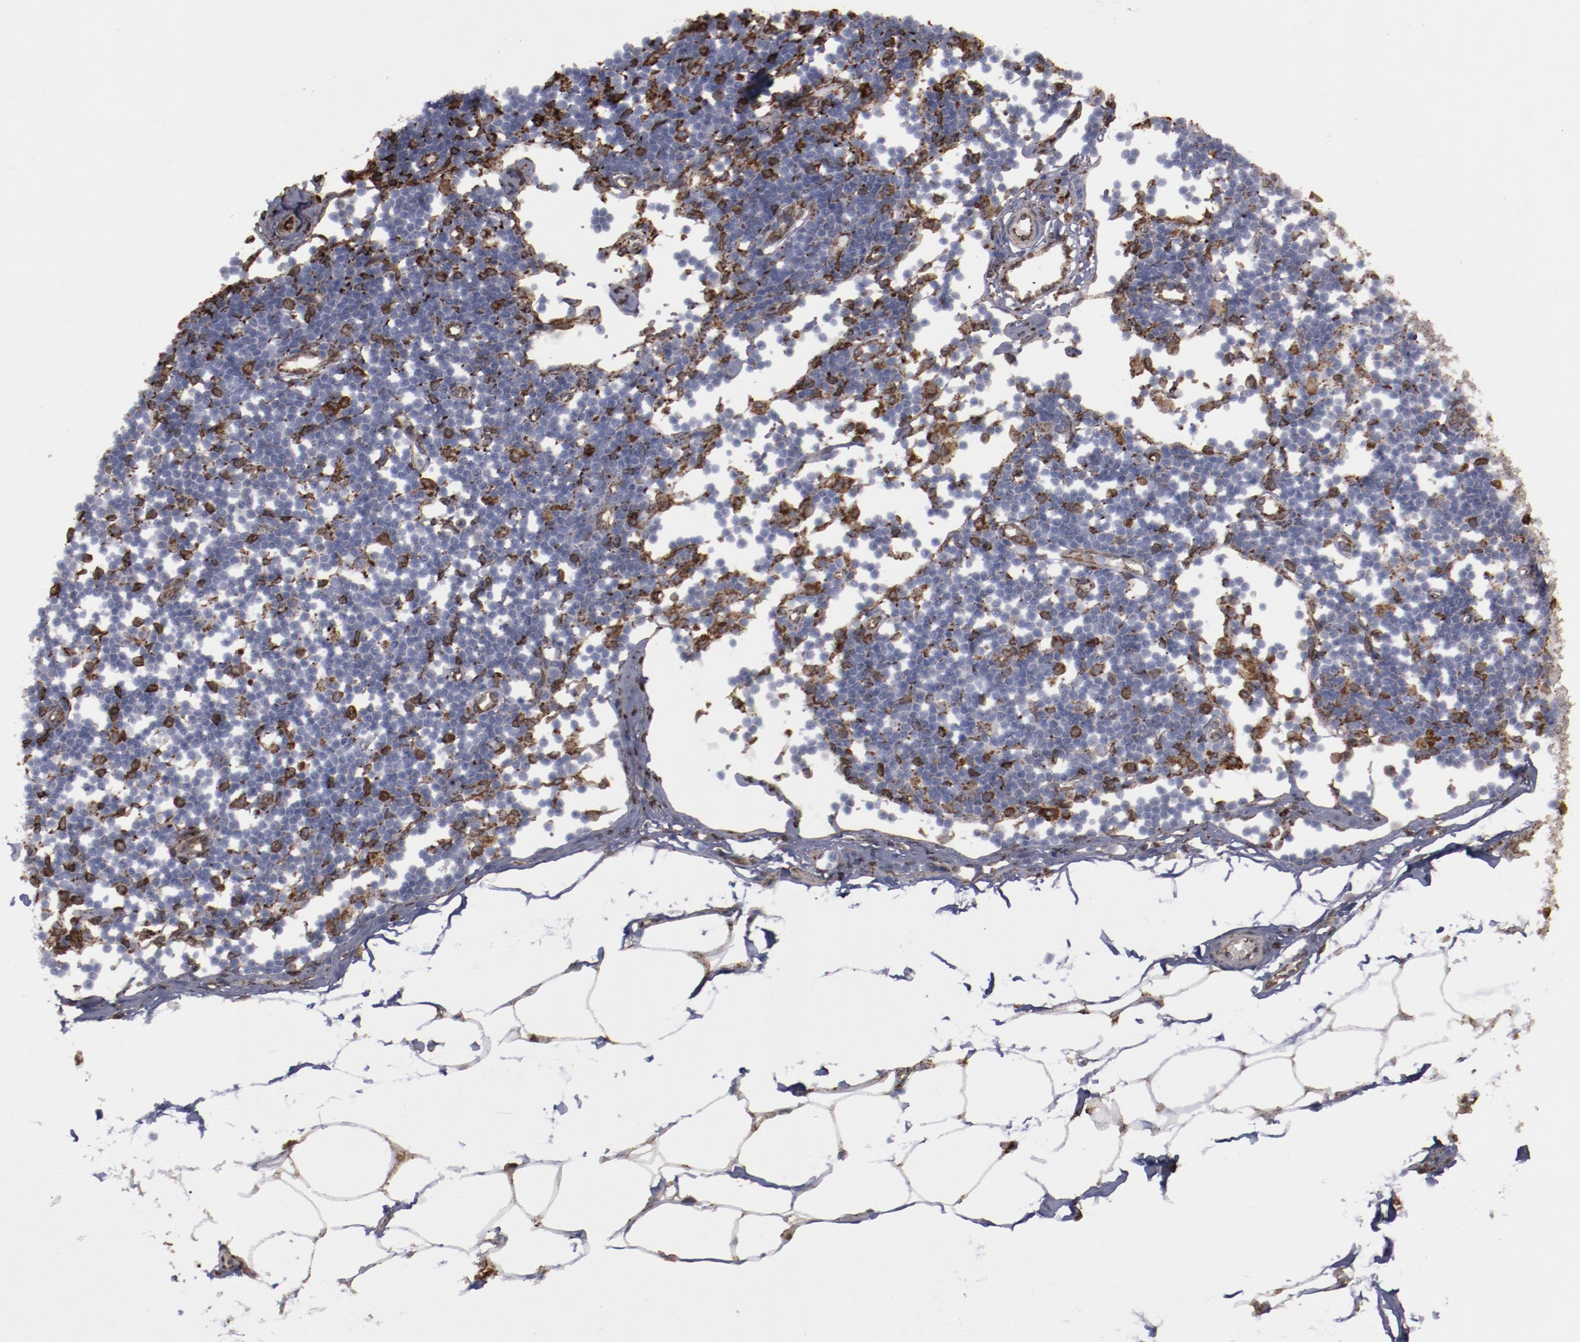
{"staining": {"intensity": "moderate", "quantity": ">75%", "location": "cytoplasmic/membranous"}, "tissue": "adipose tissue", "cell_type": "Adipocytes", "image_type": "normal", "snomed": [{"axis": "morphology", "description": "Normal tissue, NOS"}, {"axis": "morphology", "description": "Adenocarcinoma, NOS"}, {"axis": "topography", "description": "Colon"}, {"axis": "topography", "description": "Peripheral nerve tissue"}], "caption": "Benign adipose tissue displays moderate cytoplasmic/membranous expression in about >75% of adipocytes.", "gene": "ERLIN2", "patient": {"sex": "male", "age": 14}}